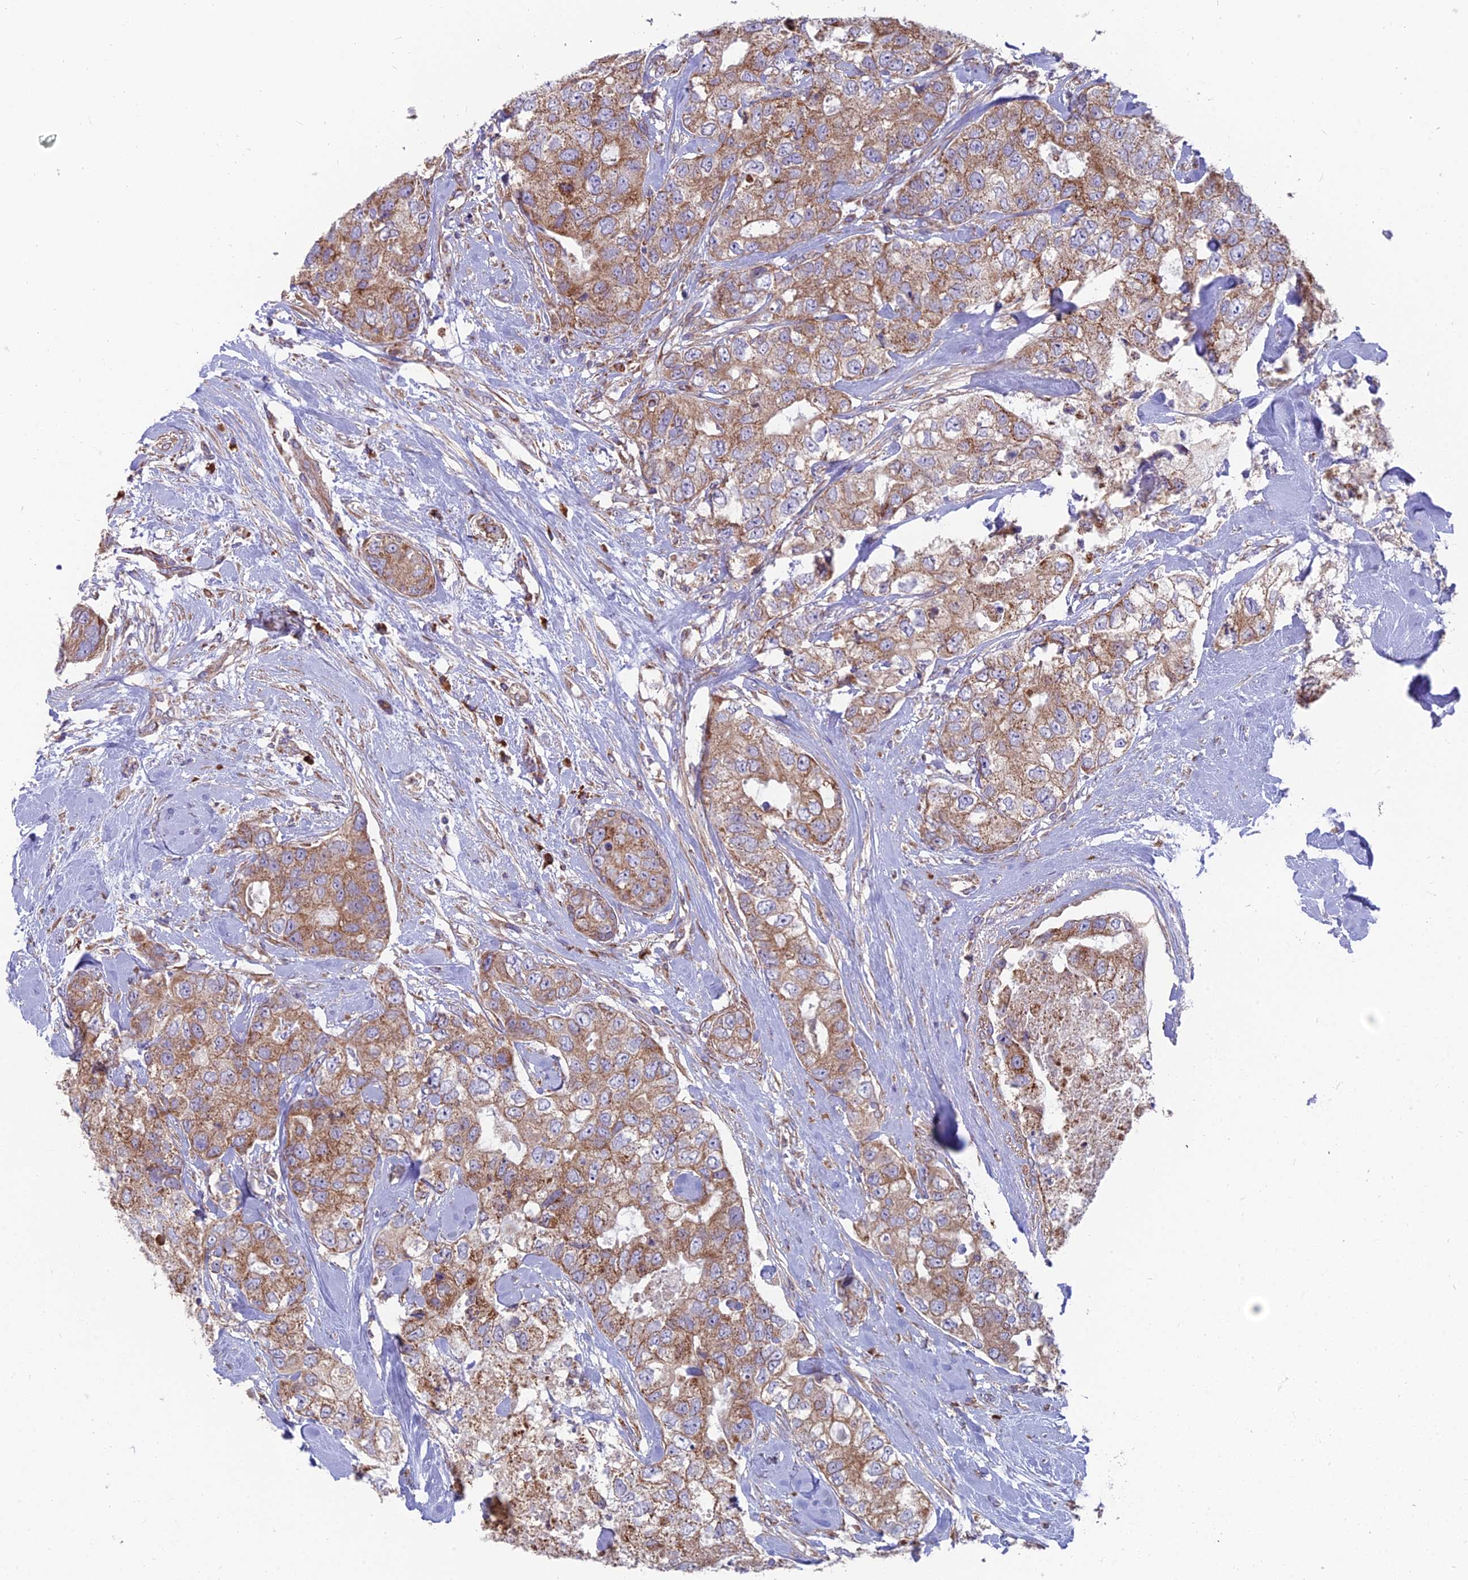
{"staining": {"intensity": "moderate", "quantity": ">75%", "location": "cytoplasmic/membranous"}, "tissue": "breast cancer", "cell_type": "Tumor cells", "image_type": "cancer", "snomed": [{"axis": "morphology", "description": "Duct carcinoma"}, {"axis": "topography", "description": "Breast"}], "caption": "High-magnification brightfield microscopy of breast cancer (intraductal carcinoma) stained with DAB (3,3'-diaminobenzidine) (brown) and counterstained with hematoxylin (blue). tumor cells exhibit moderate cytoplasmic/membranous positivity is seen in approximately>75% of cells.", "gene": "TBC1D20", "patient": {"sex": "female", "age": 62}}